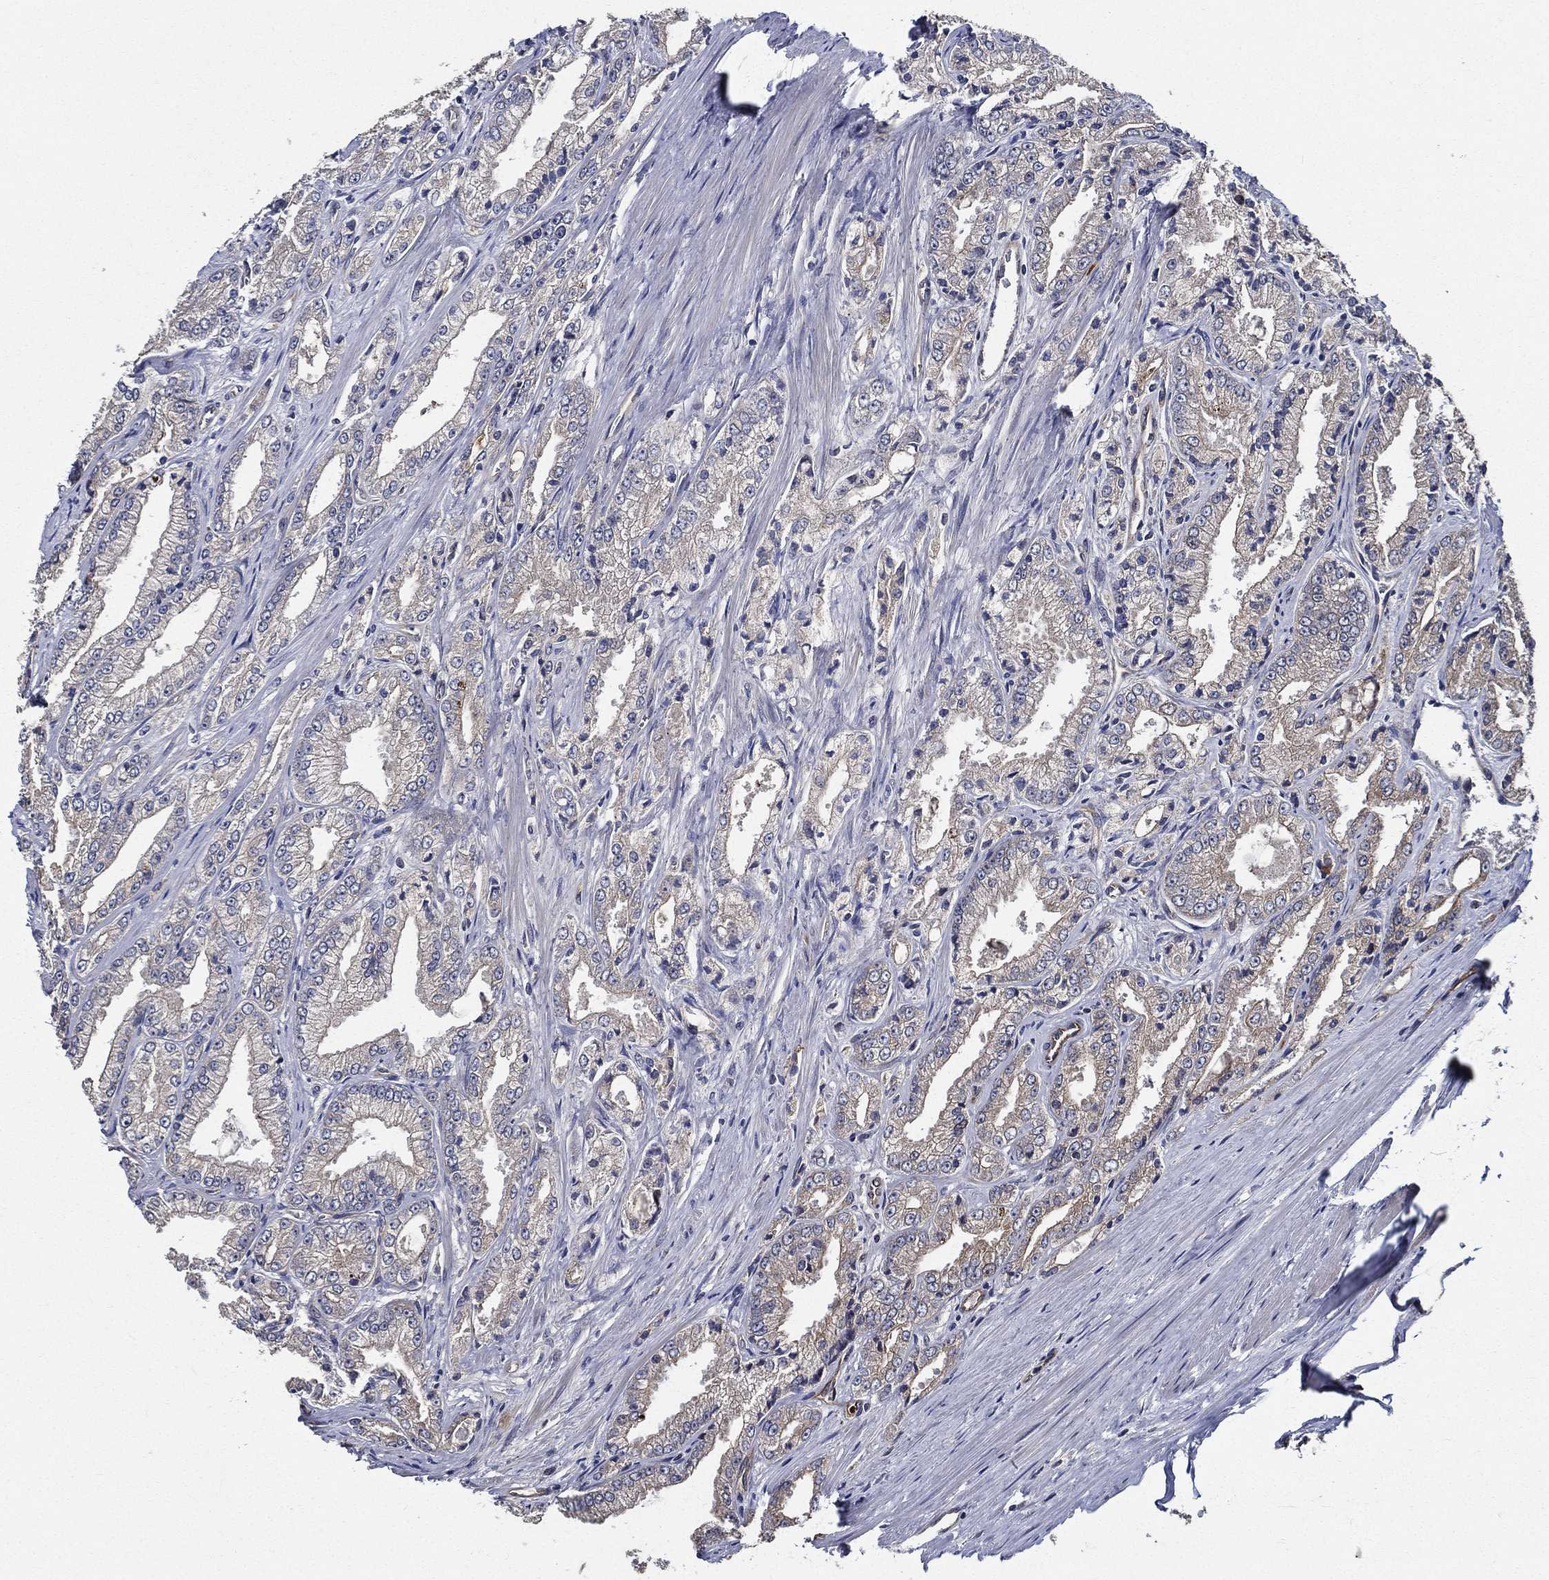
{"staining": {"intensity": "weak", "quantity": "<25%", "location": "cytoplasmic/membranous"}, "tissue": "prostate cancer", "cell_type": "Tumor cells", "image_type": "cancer", "snomed": [{"axis": "morphology", "description": "Adenocarcinoma, NOS"}, {"axis": "morphology", "description": "Adenocarcinoma, High grade"}, {"axis": "topography", "description": "Prostate"}], "caption": "Tumor cells are negative for brown protein staining in prostate cancer (high-grade adenocarcinoma). Nuclei are stained in blue.", "gene": "KIF20B", "patient": {"sex": "male", "age": 70}}